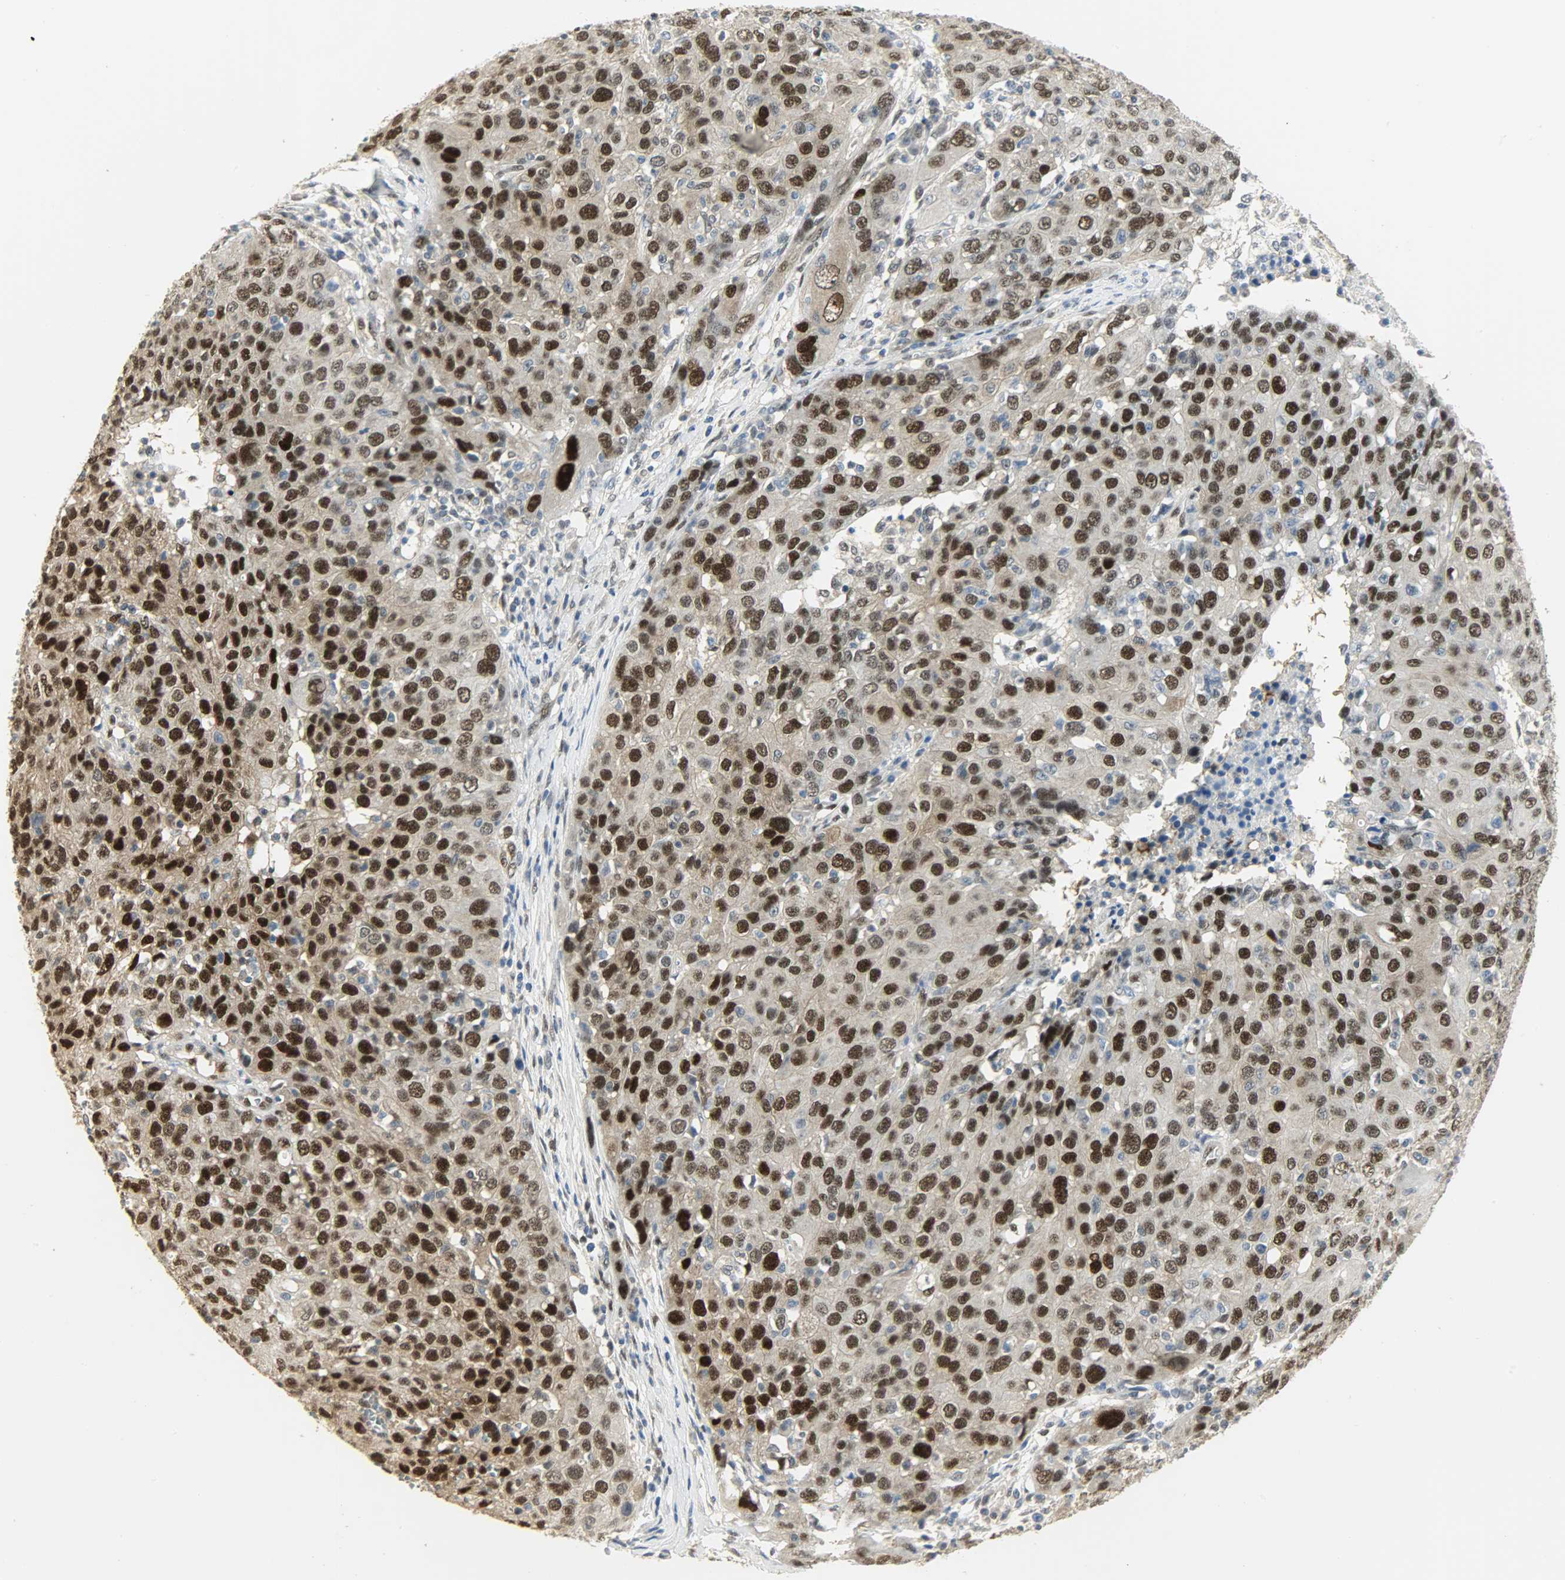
{"staining": {"intensity": "strong", "quantity": "25%-75%", "location": "nuclear"}, "tissue": "ovarian cancer", "cell_type": "Tumor cells", "image_type": "cancer", "snomed": [{"axis": "morphology", "description": "Carcinoma, endometroid"}, {"axis": "topography", "description": "Ovary"}], "caption": "Endometroid carcinoma (ovarian) stained with DAB immunohistochemistry shows high levels of strong nuclear staining in about 25%-75% of tumor cells.", "gene": "NPEPL1", "patient": {"sex": "female", "age": 50}}